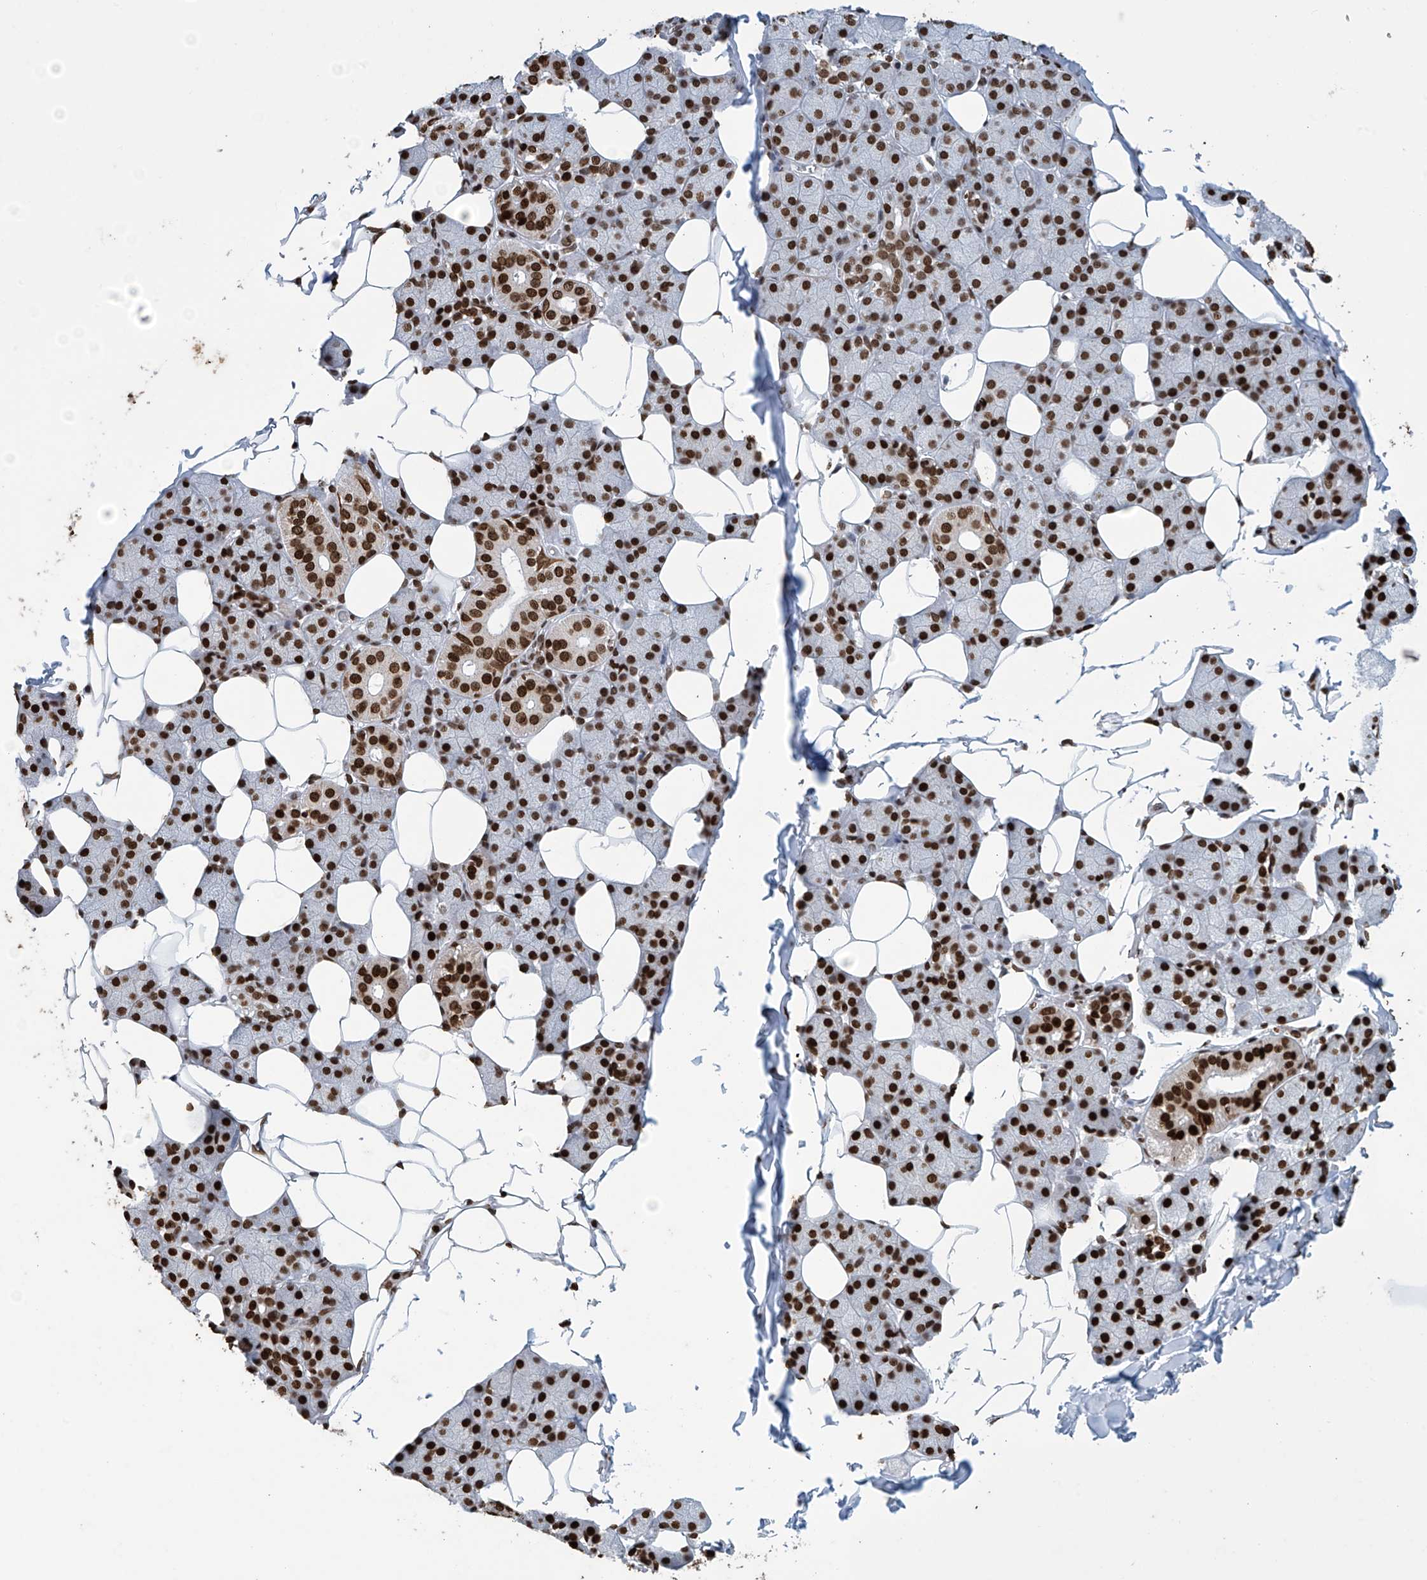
{"staining": {"intensity": "strong", "quantity": ">75%", "location": "nuclear"}, "tissue": "salivary gland", "cell_type": "Glandular cells", "image_type": "normal", "snomed": [{"axis": "morphology", "description": "Normal tissue, NOS"}, {"axis": "topography", "description": "Salivary gland"}], "caption": "DAB (3,3'-diaminobenzidine) immunohistochemical staining of unremarkable human salivary gland demonstrates strong nuclear protein positivity in about >75% of glandular cells.", "gene": "H4C16", "patient": {"sex": "female", "age": 33}}